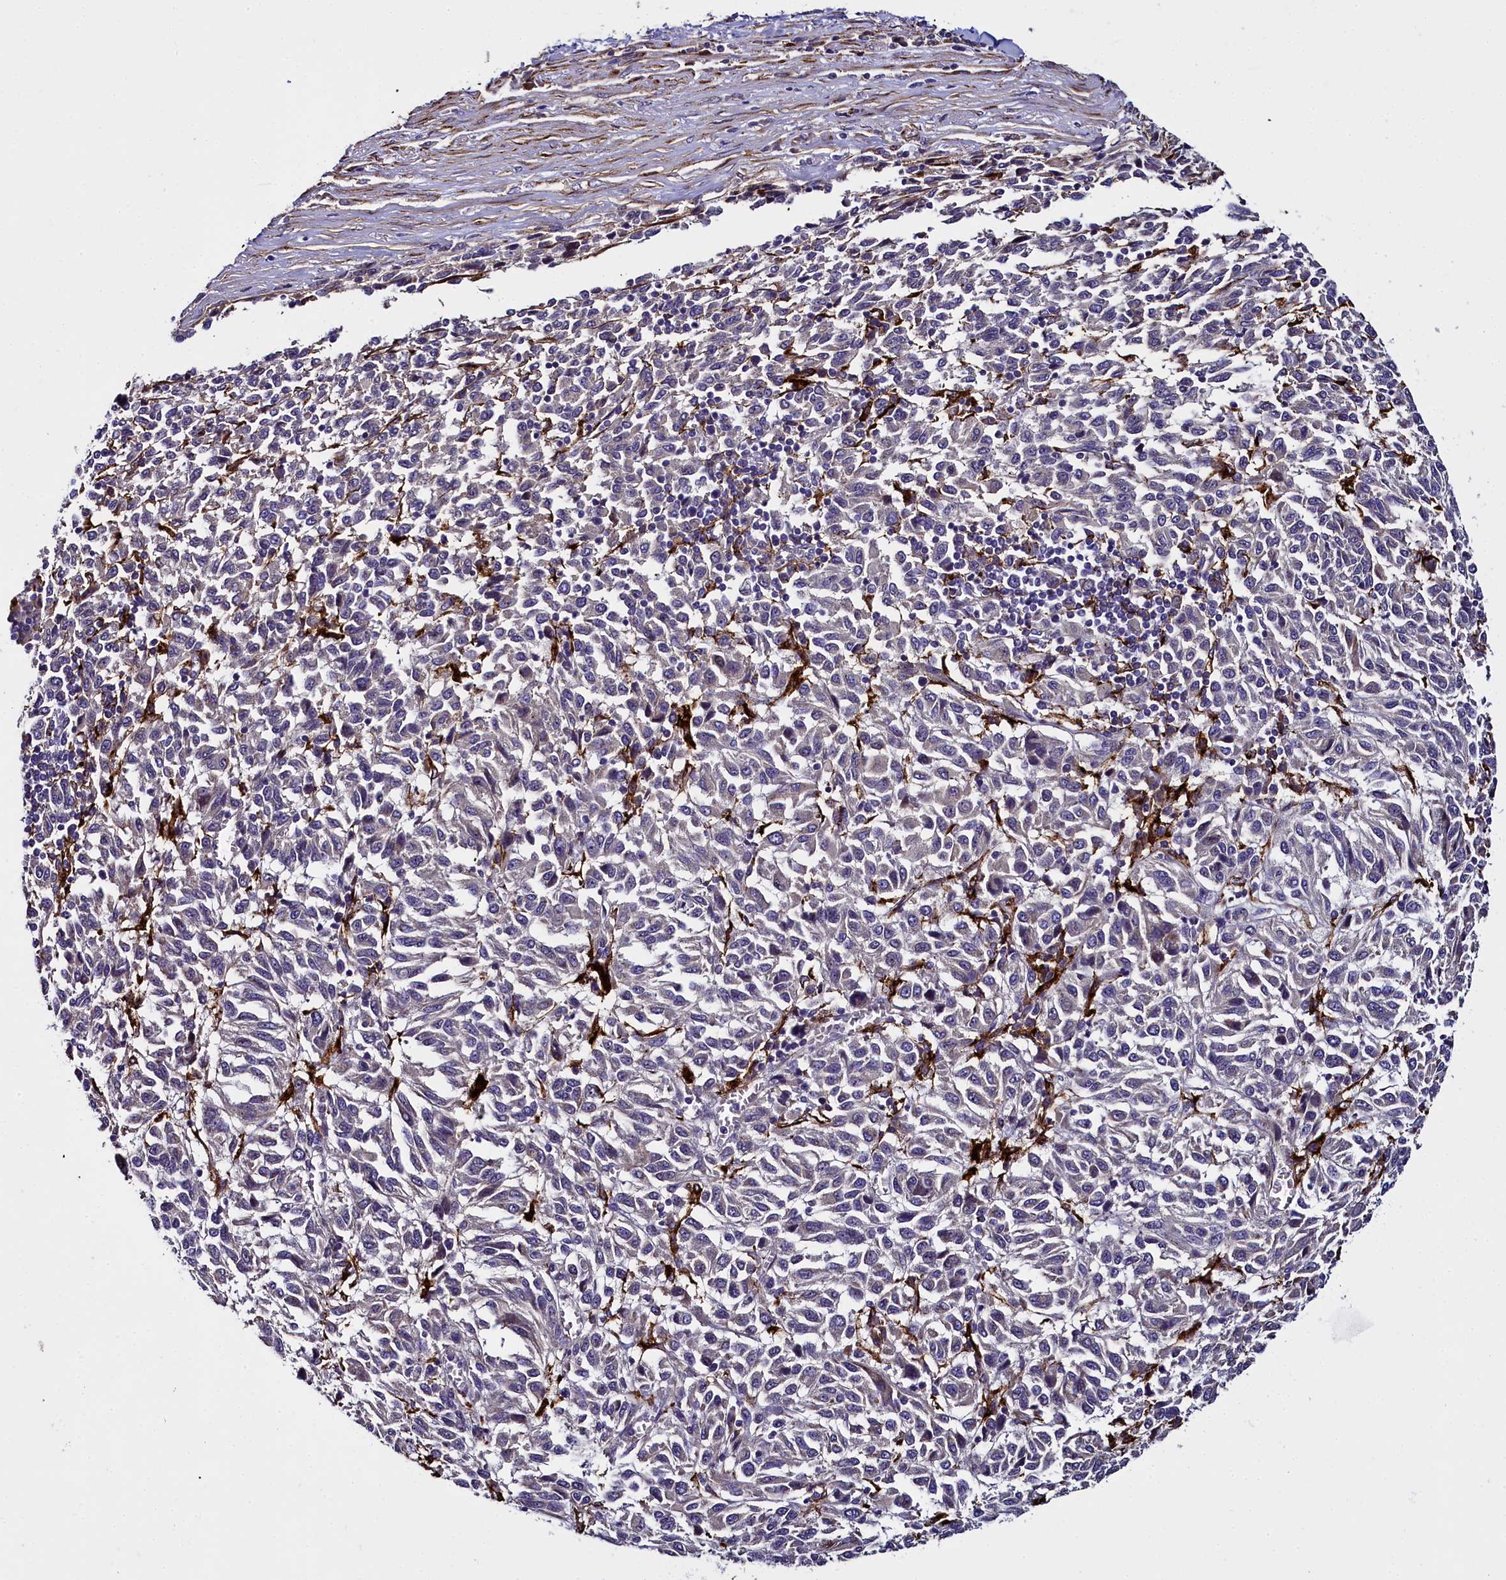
{"staining": {"intensity": "negative", "quantity": "none", "location": "none"}, "tissue": "melanoma", "cell_type": "Tumor cells", "image_type": "cancer", "snomed": [{"axis": "morphology", "description": "Malignant melanoma, Metastatic site"}, {"axis": "topography", "description": "Lung"}], "caption": "Malignant melanoma (metastatic site) stained for a protein using IHC shows no staining tumor cells.", "gene": "MRC2", "patient": {"sex": "male", "age": 64}}